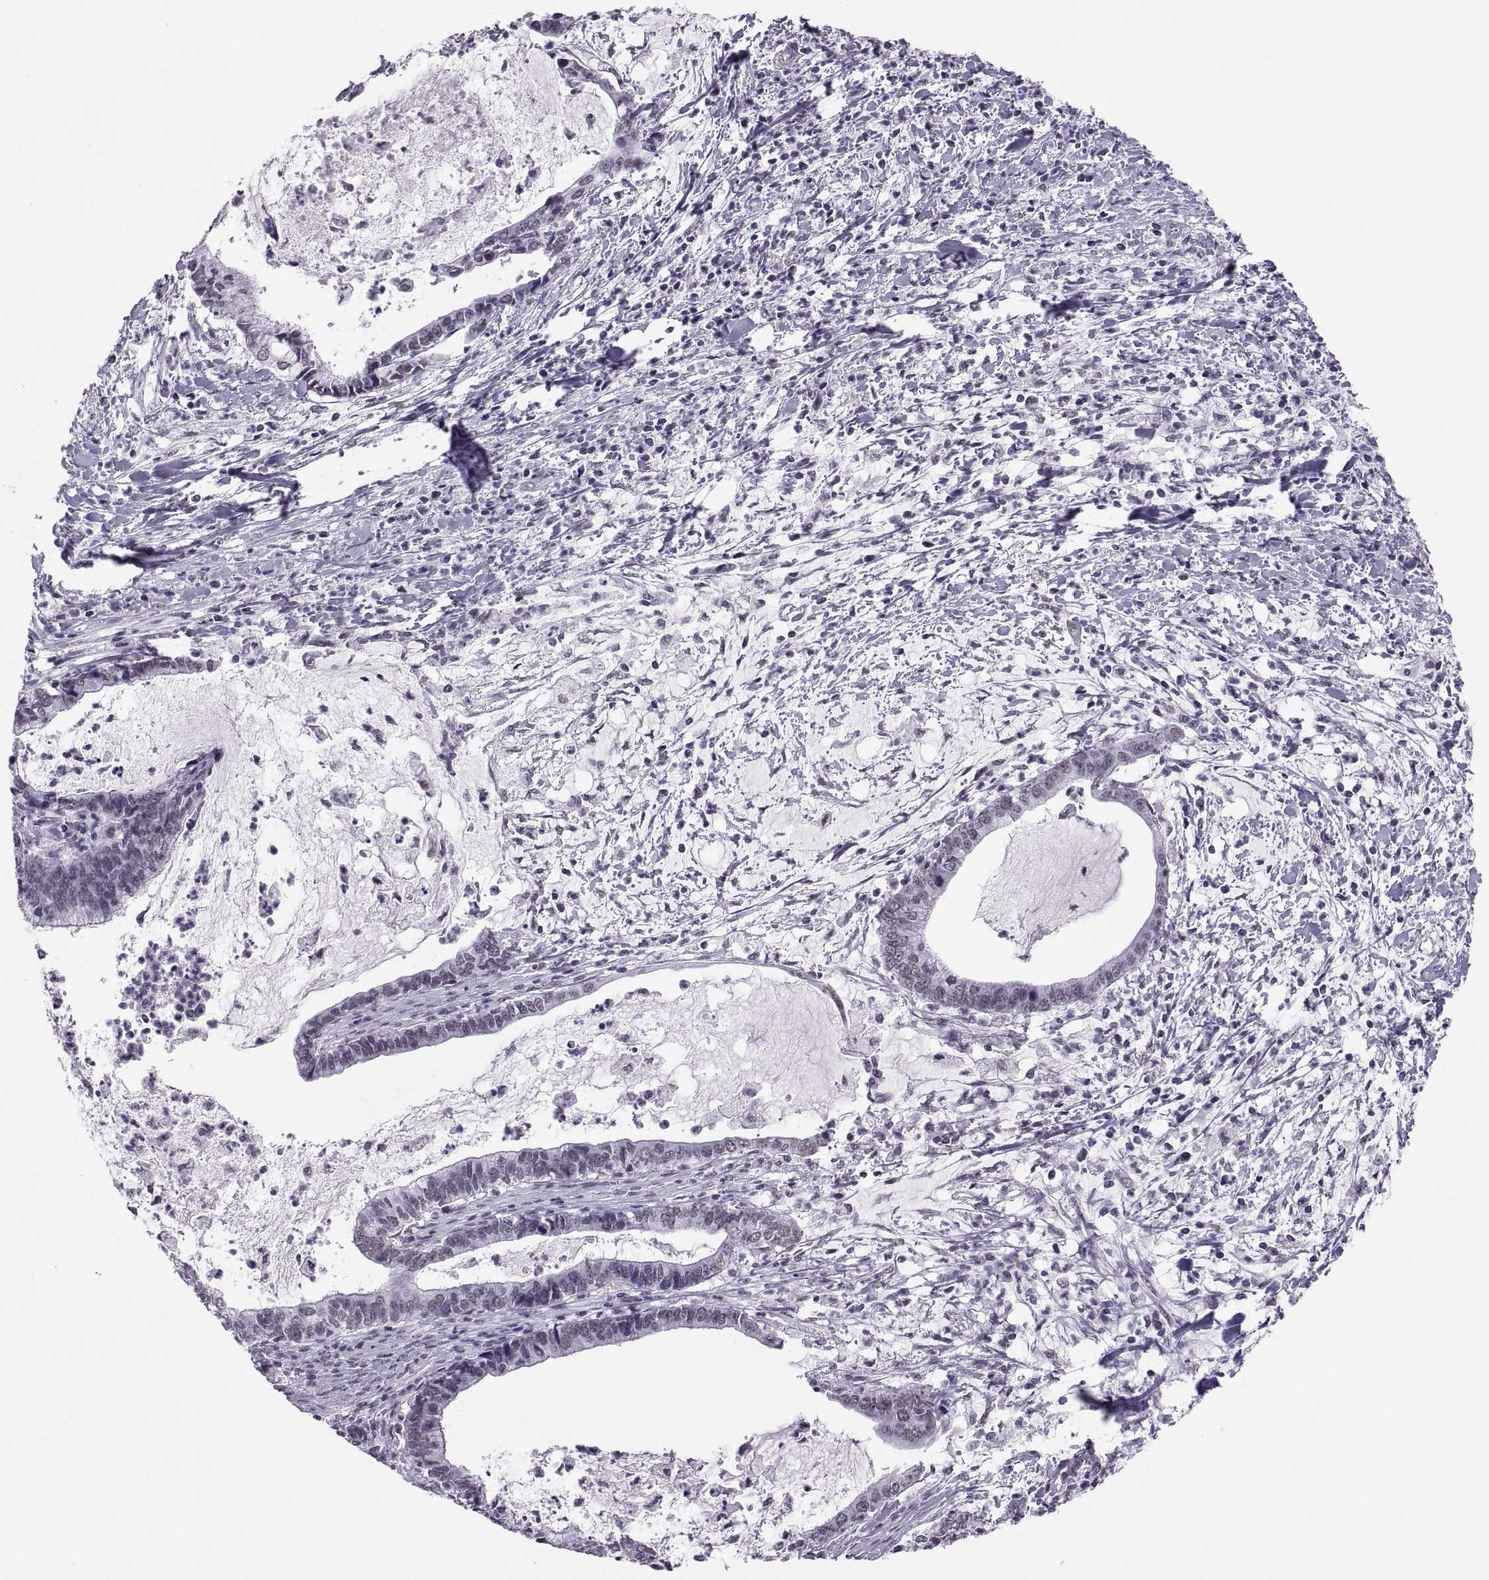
{"staining": {"intensity": "negative", "quantity": "none", "location": "none"}, "tissue": "cervical cancer", "cell_type": "Tumor cells", "image_type": "cancer", "snomed": [{"axis": "morphology", "description": "Adenocarcinoma, NOS"}, {"axis": "topography", "description": "Cervix"}], "caption": "The image displays no staining of tumor cells in cervical cancer.", "gene": "NEUROD6", "patient": {"sex": "female", "age": 42}}